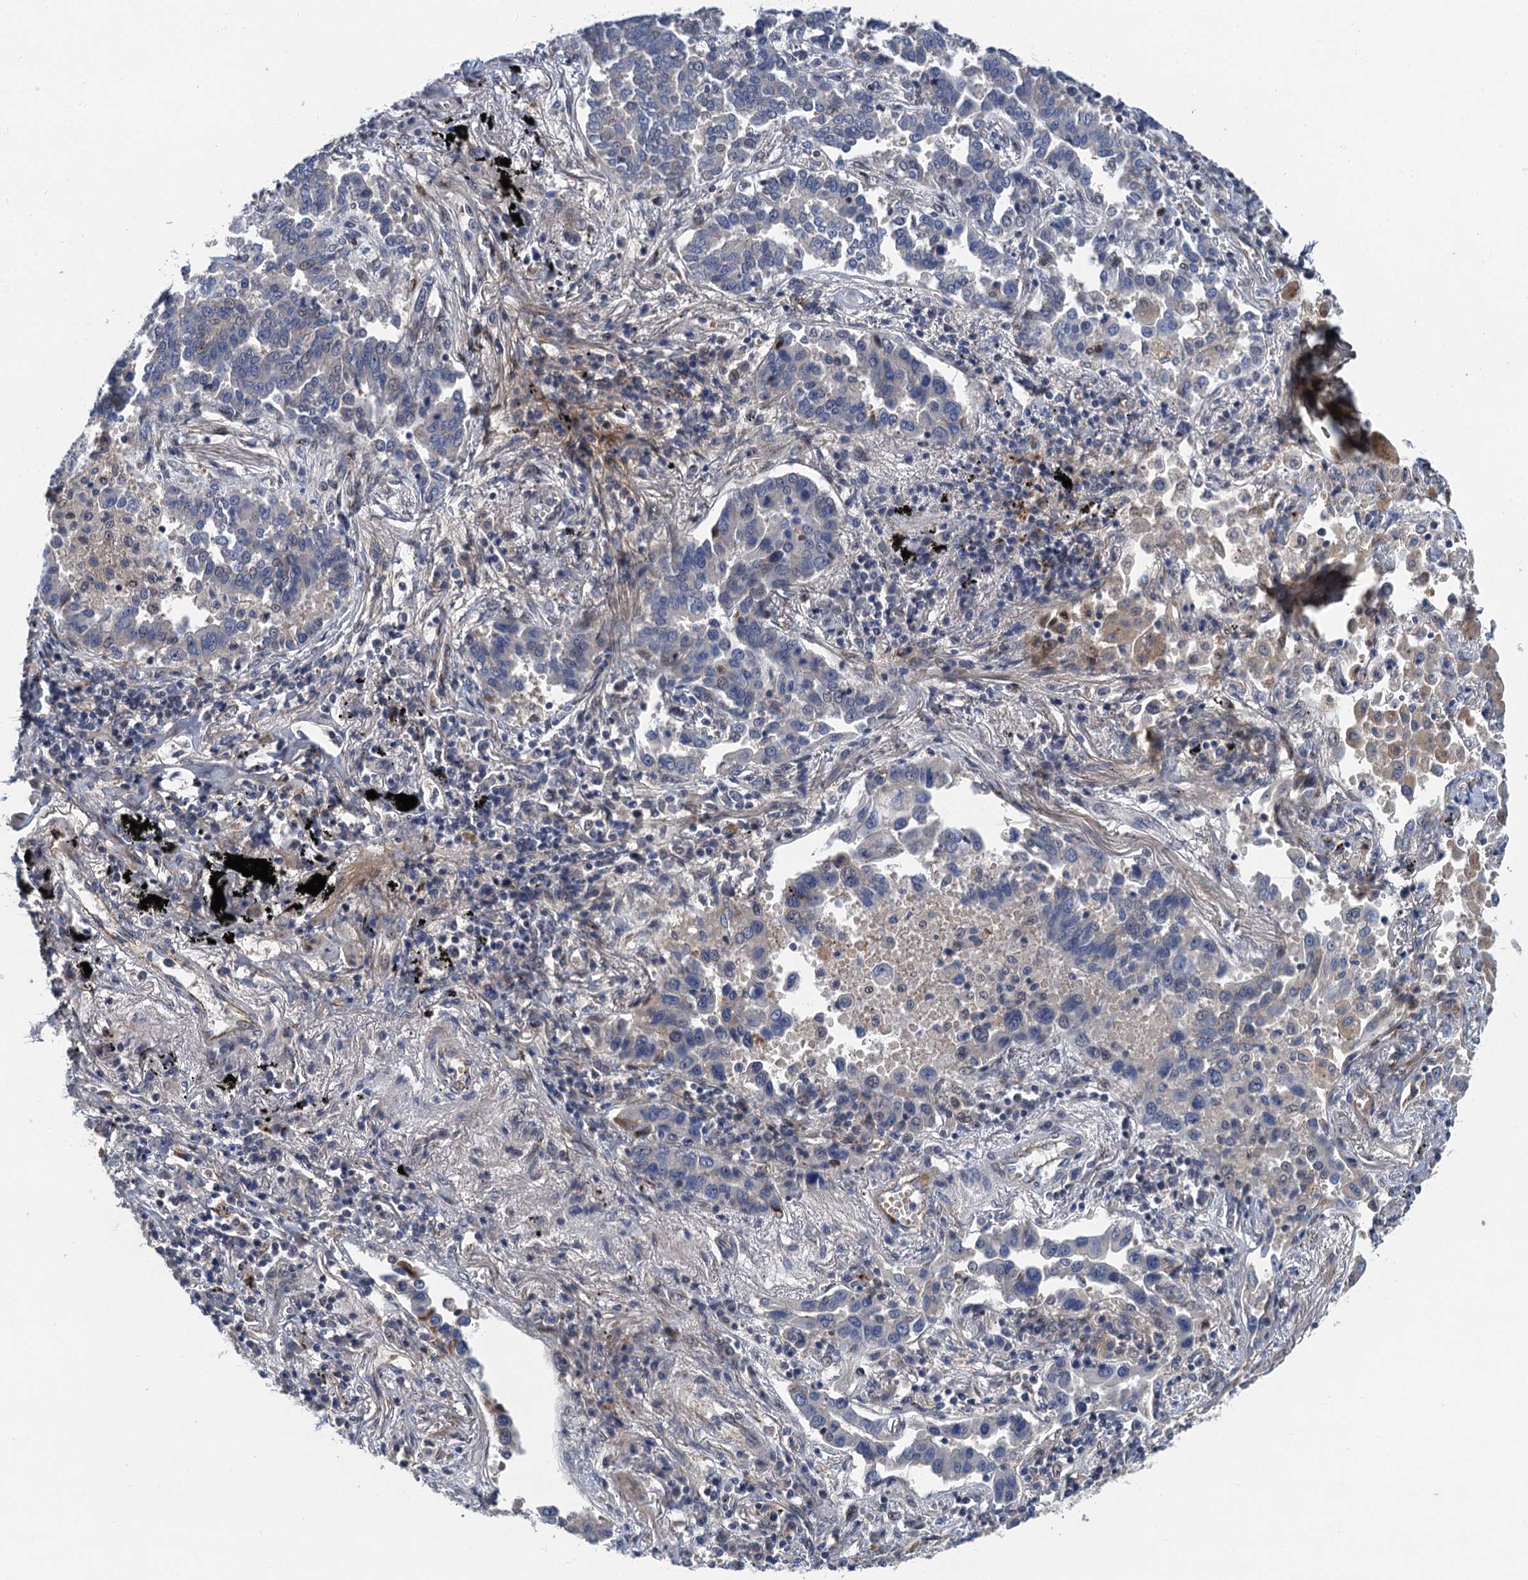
{"staining": {"intensity": "negative", "quantity": "none", "location": "none"}, "tissue": "lung cancer", "cell_type": "Tumor cells", "image_type": "cancer", "snomed": [{"axis": "morphology", "description": "Adenocarcinoma, NOS"}, {"axis": "topography", "description": "Lung"}], "caption": "This is a photomicrograph of immunohistochemistry (IHC) staining of lung cancer (adenocarcinoma), which shows no positivity in tumor cells. (Immunohistochemistry, brightfield microscopy, high magnification).", "gene": "TRAF7", "patient": {"sex": "male", "age": 67}}